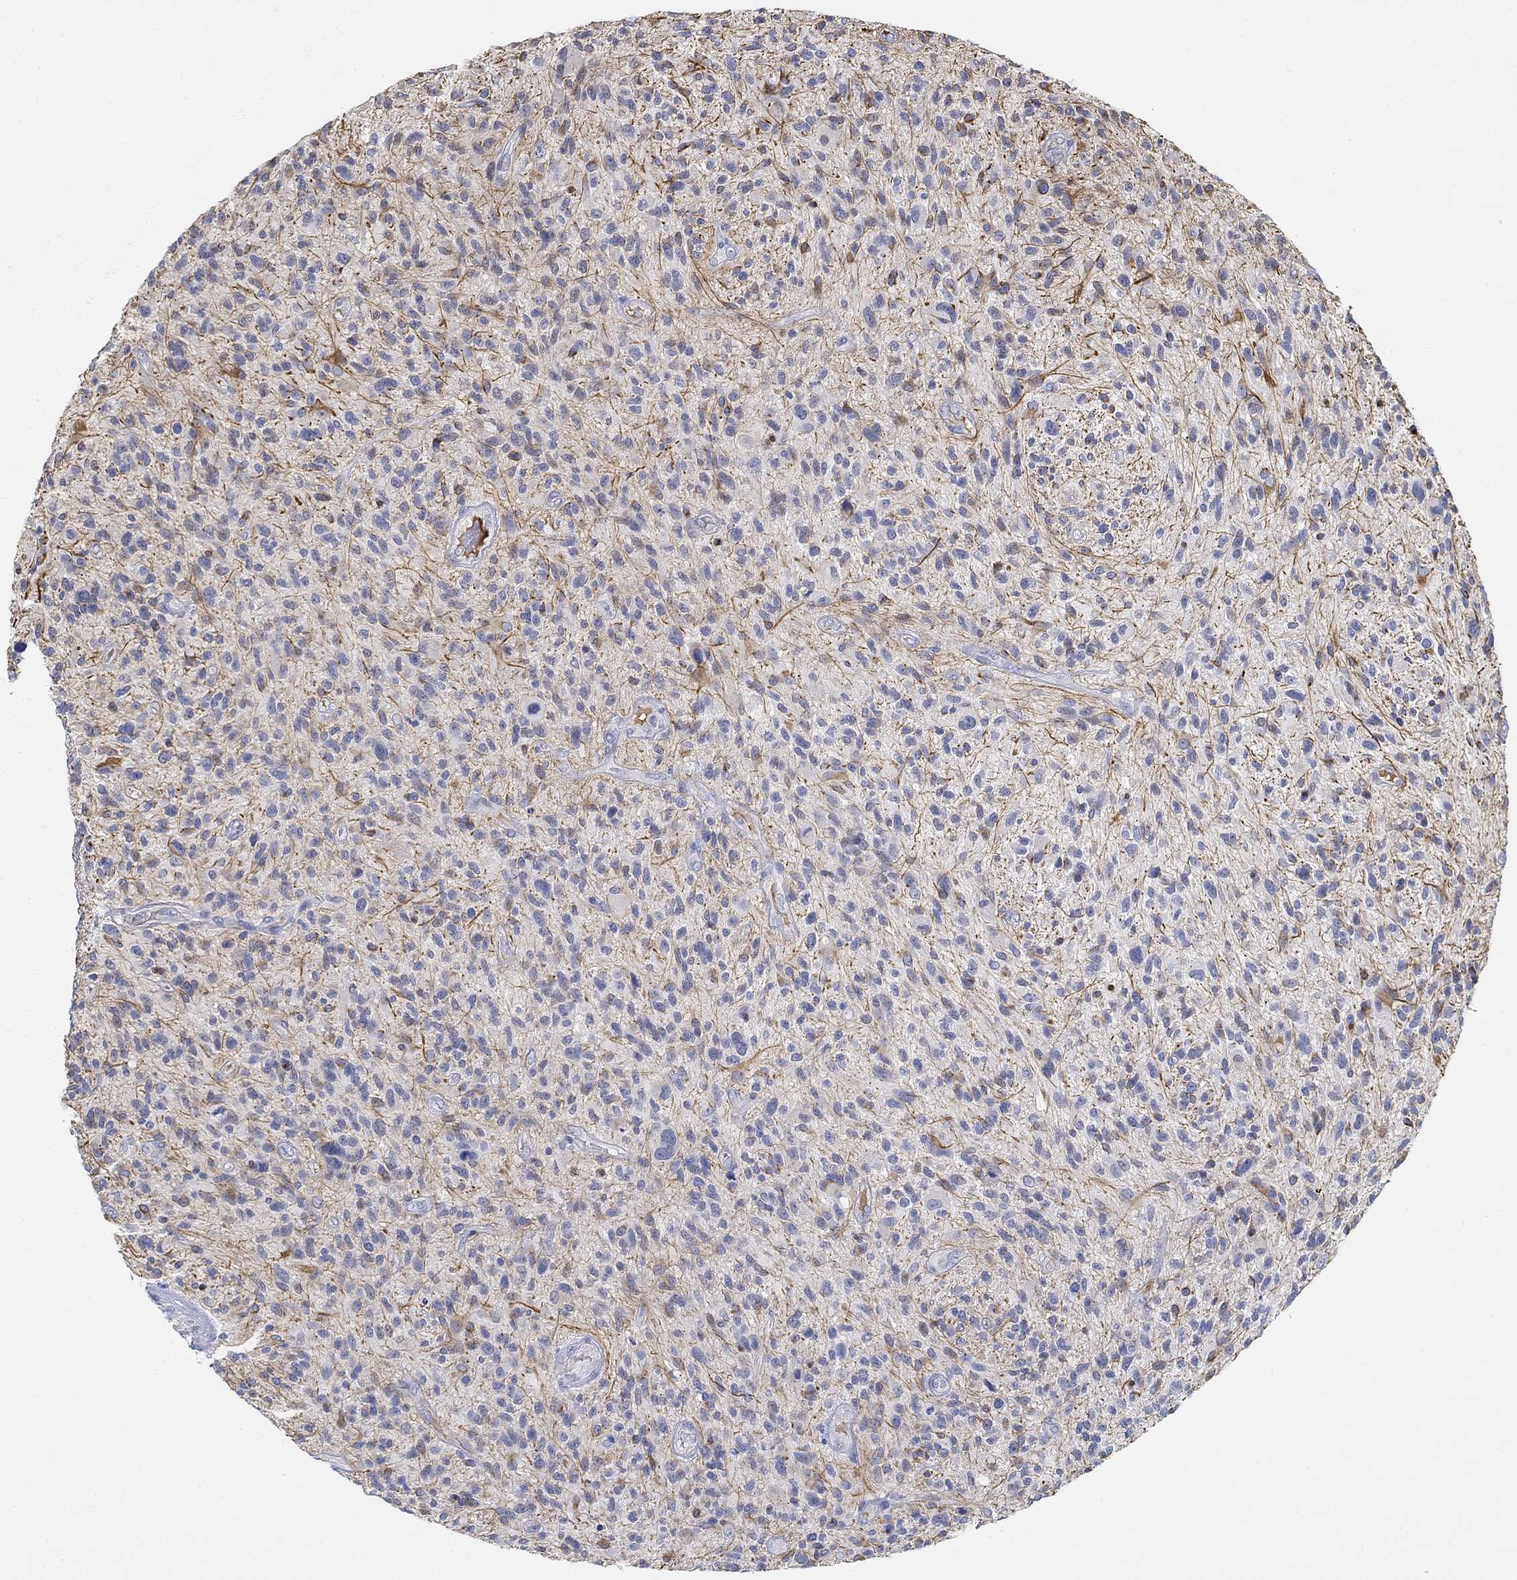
{"staining": {"intensity": "moderate", "quantity": "<25%", "location": "cytoplasmic/membranous"}, "tissue": "glioma", "cell_type": "Tumor cells", "image_type": "cancer", "snomed": [{"axis": "morphology", "description": "Glioma, malignant, High grade"}, {"axis": "topography", "description": "Brain"}], "caption": "Immunohistochemistry (IHC) (DAB (3,3'-diaminobenzidine)) staining of human glioma reveals moderate cytoplasmic/membranous protein expression in about <25% of tumor cells.", "gene": "SNTG2", "patient": {"sex": "male", "age": 47}}